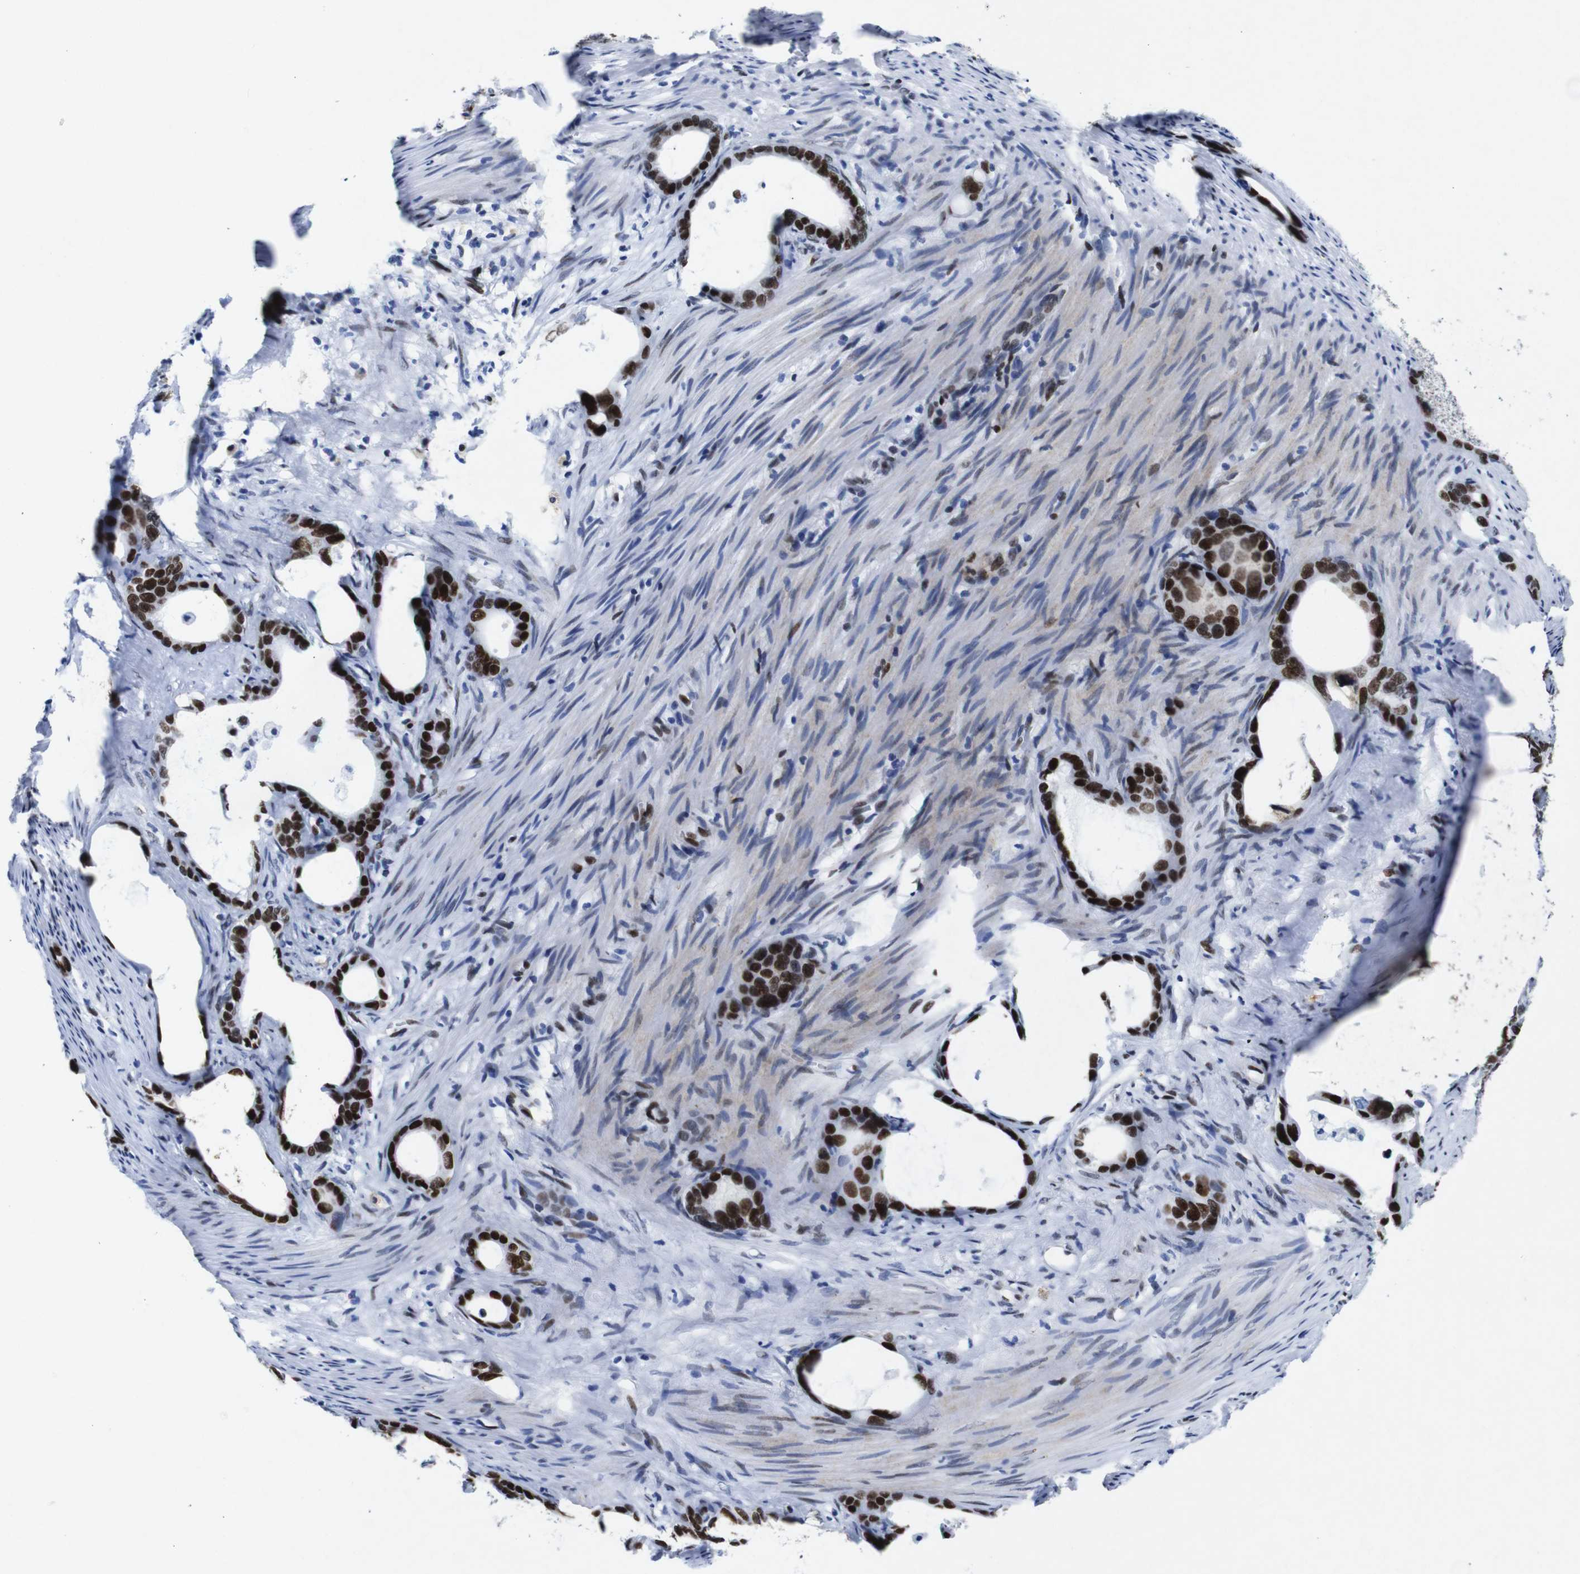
{"staining": {"intensity": "strong", "quantity": ">75%", "location": "nuclear"}, "tissue": "stomach cancer", "cell_type": "Tumor cells", "image_type": "cancer", "snomed": [{"axis": "morphology", "description": "Adenocarcinoma, NOS"}, {"axis": "topography", "description": "Stomach"}], "caption": "IHC histopathology image of human adenocarcinoma (stomach) stained for a protein (brown), which demonstrates high levels of strong nuclear staining in approximately >75% of tumor cells.", "gene": "FOSL2", "patient": {"sex": "female", "age": 75}}